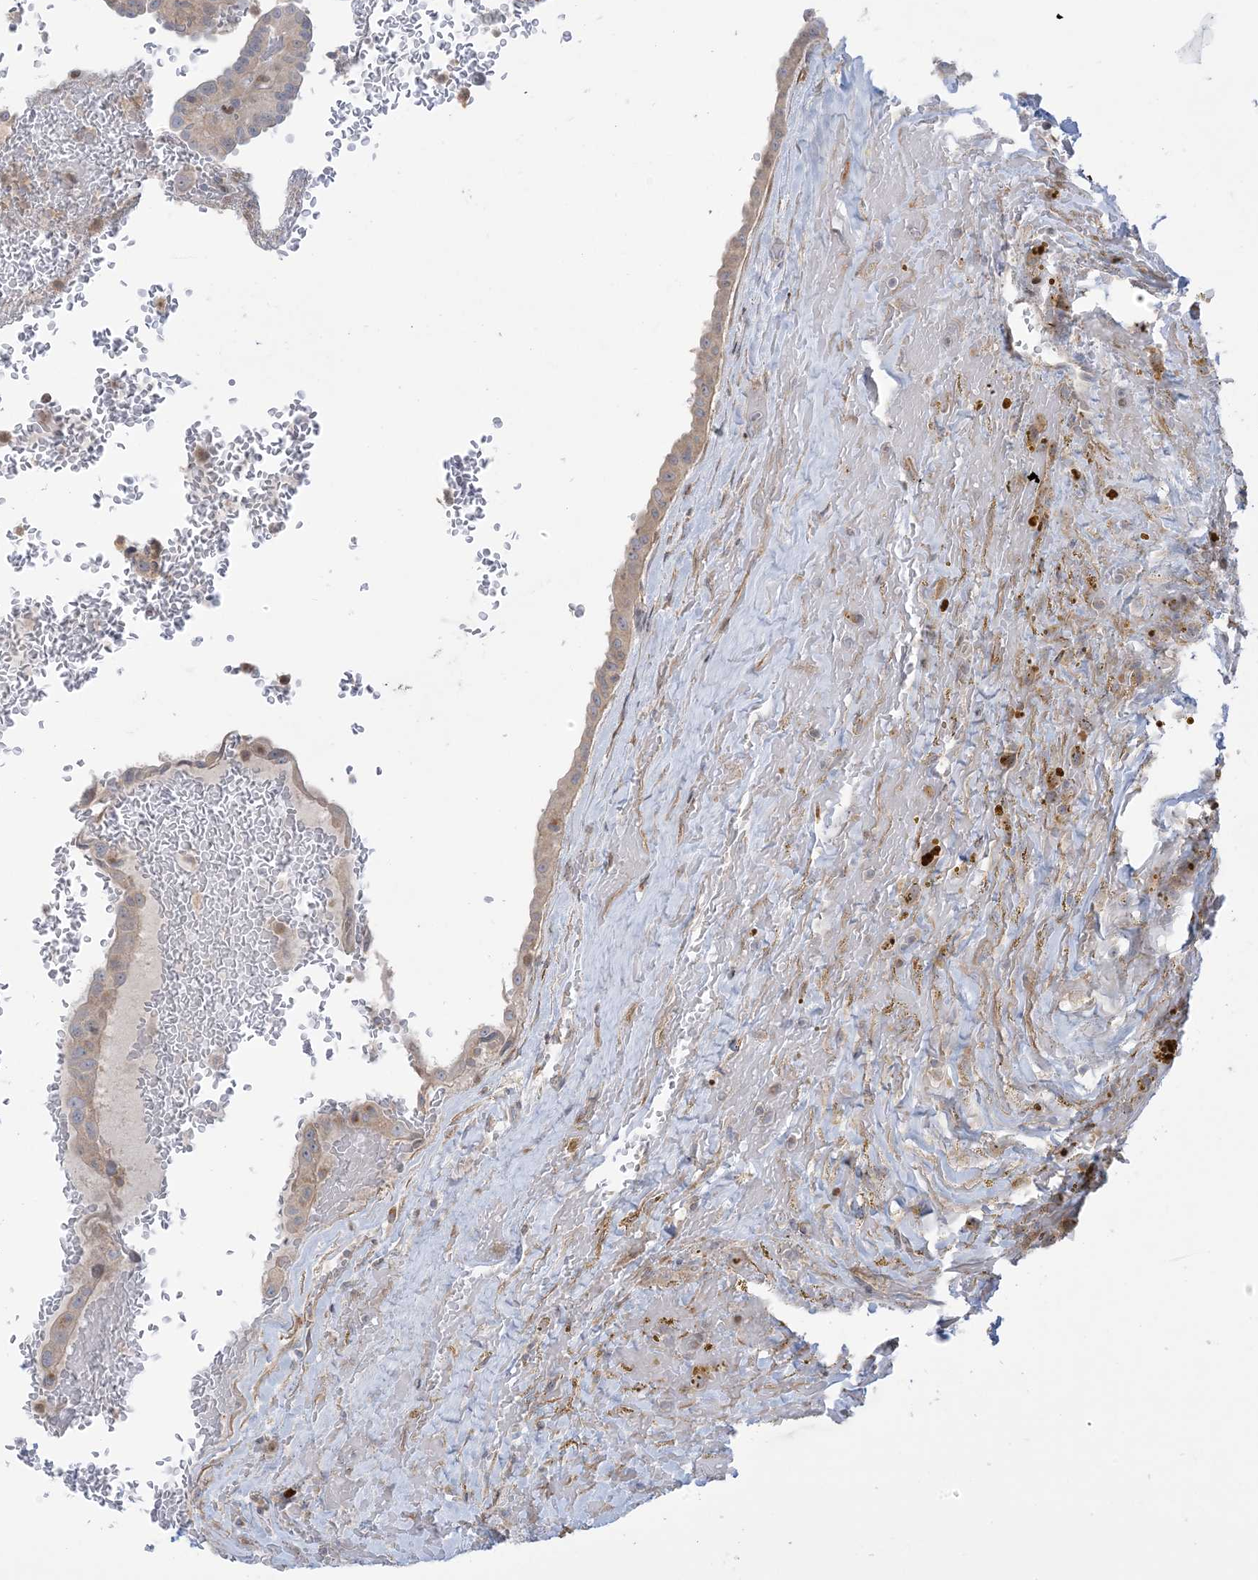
{"staining": {"intensity": "weak", "quantity": "<25%", "location": "cytoplasmic/membranous"}, "tissue": "thyroid cancer", "cell_type": "Tumor cells", "image_type": "cancer", "snomed": [{"axis": "morphology", "description": "Papillary adenocarcinoma, NOS"}, {"axis": "topography", "description": "Thyroid gland"}], "caption": "Immunohistochemistry (IHC) of human thyroid papillary adenocarcinoma exhibits no expression in tumor cells.", "gene": "AFTPH", "patient": {"sex": "male", "age": 77}}